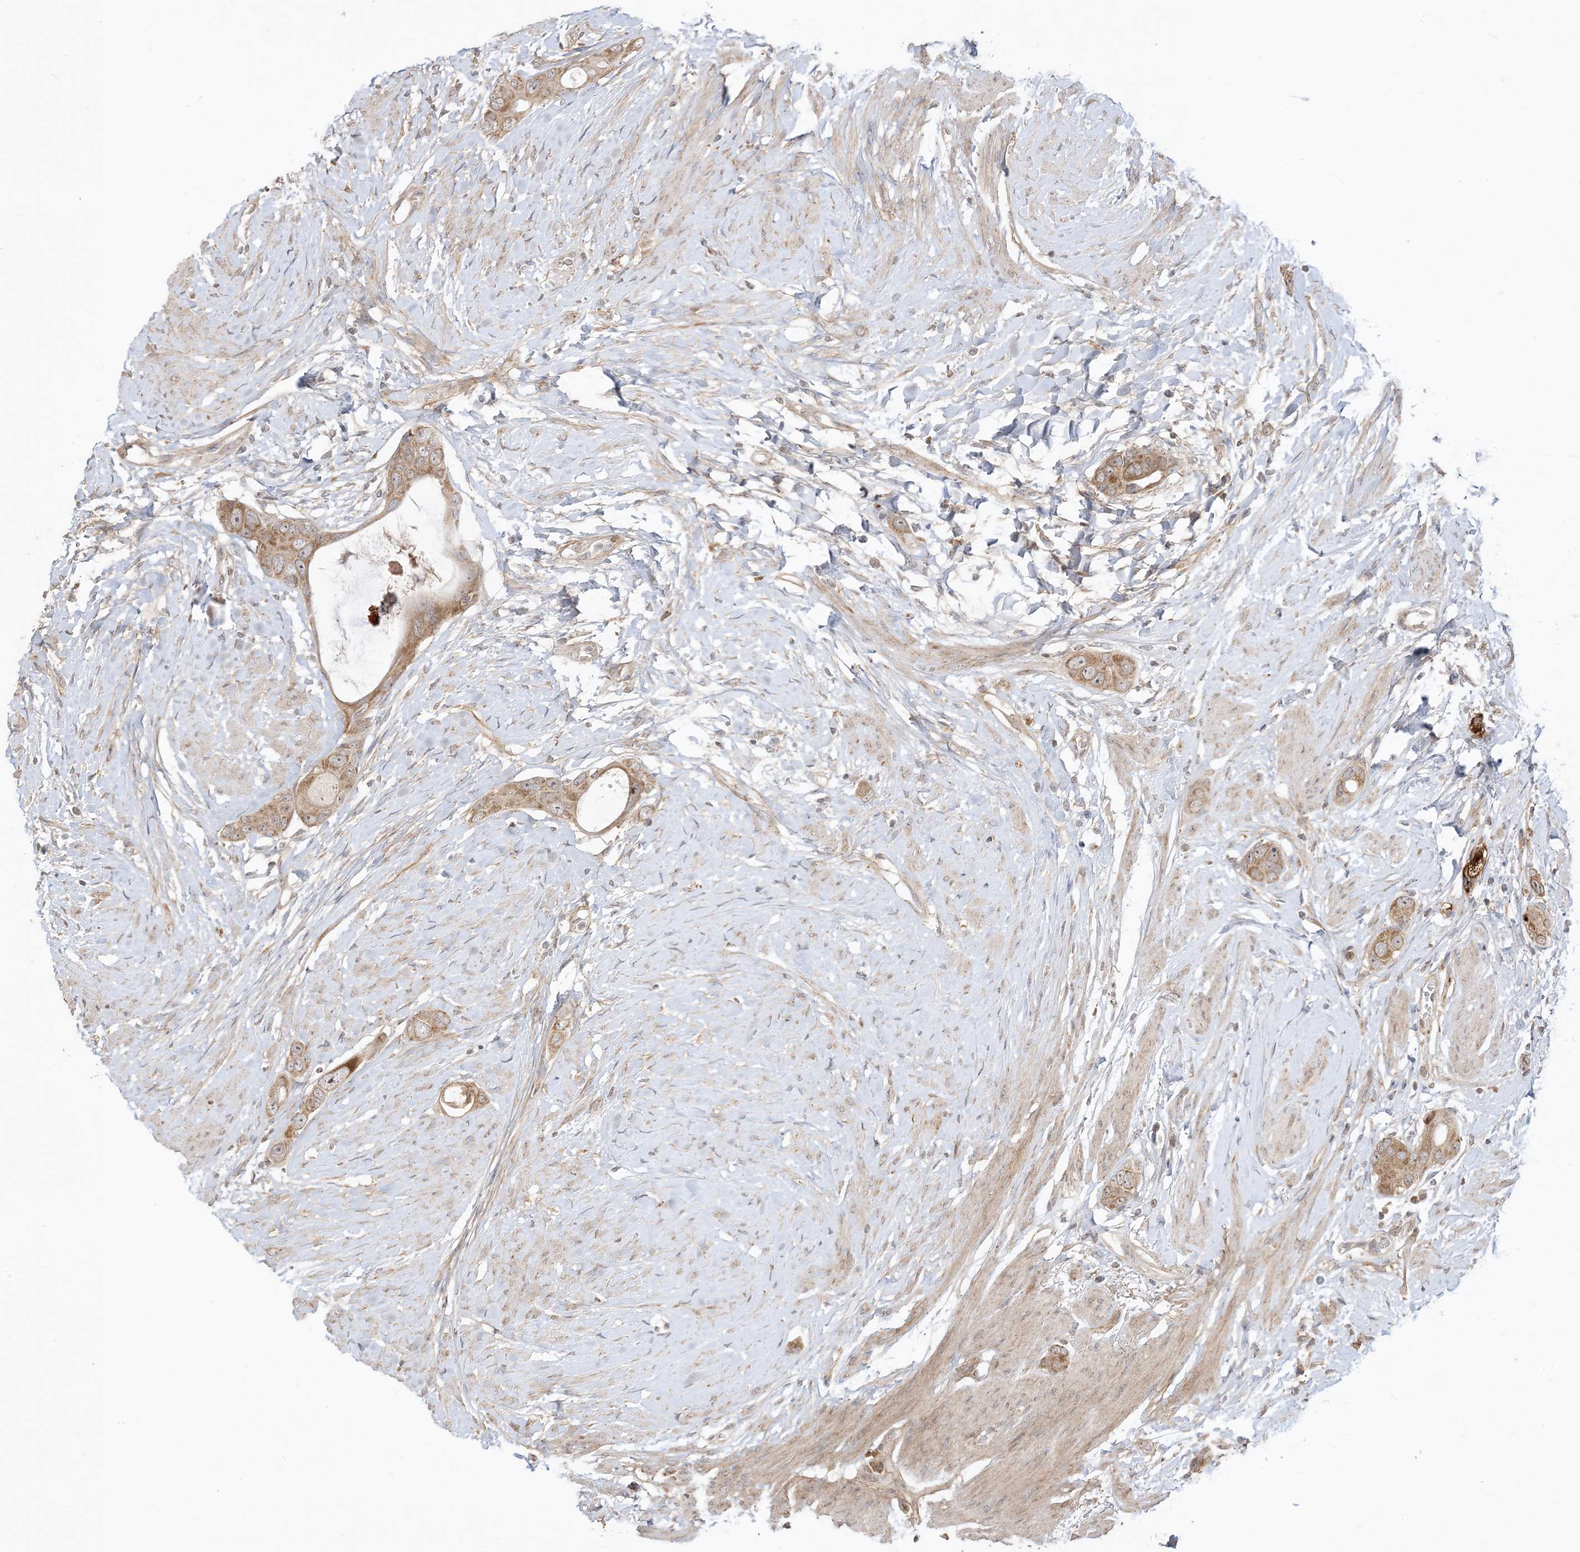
{"staining": {"intensity": "strong", "quantity": ">75%", "location": "cytoplasmic/membranous"}, "tissue": "colorectal cancer", "cell_type": "Tumor cells", "image_type": "cancer", "snomed": [{"axis": "morphology", "description": "Adenocarcinoma, NOS"}, {"axis": "topography", "description": "Rectum"}], "caption": "A micrograph of adenocarcinoma (colorectal) stained for a protein exhibits strong cytoplasmic/membranous brown staining in tumor cells.", "gene": "SIRT3", "patient": {"sex": "male", "age": 51}}